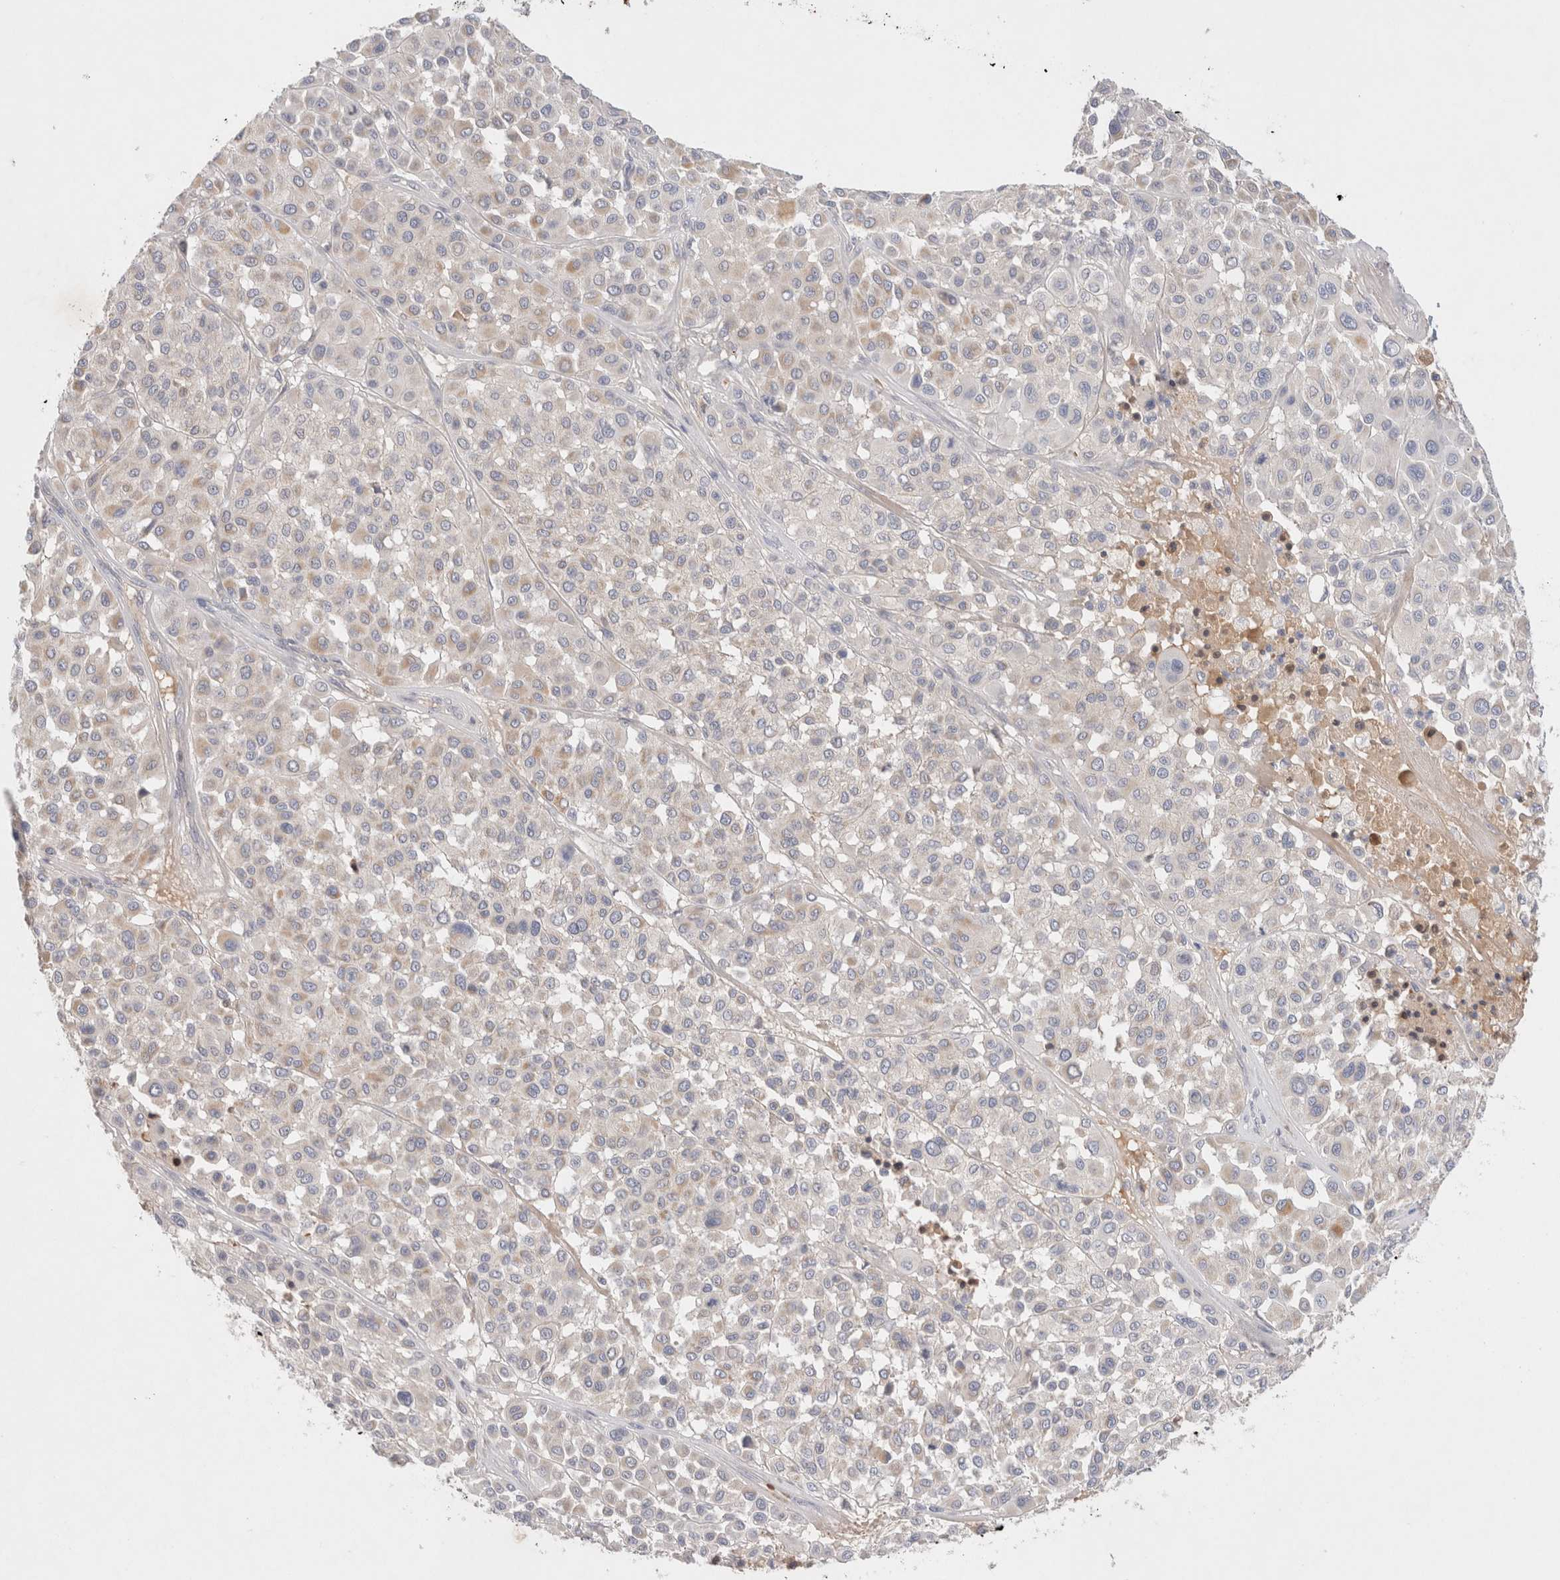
{"staining": {"intensity": "weak", "quantity": "<25%", "location": "cytoplasmic/membranous"}, "tissue": "melanoma", "cell_type": "Tumor cells", "image_type": "cancer", "snomed": [{"axis": "morphology", "description": "Malignant melanoma, Metastatic site"}, {"axis": "topography", "description": "Soft tissue"}], "caption": "The IHC photomicrograph has no significant staining in tumor cells of malignant melanoma (metastatic site) tissue.", "gene": "MST1", "patient": {"sex": "male", "age": 41}}